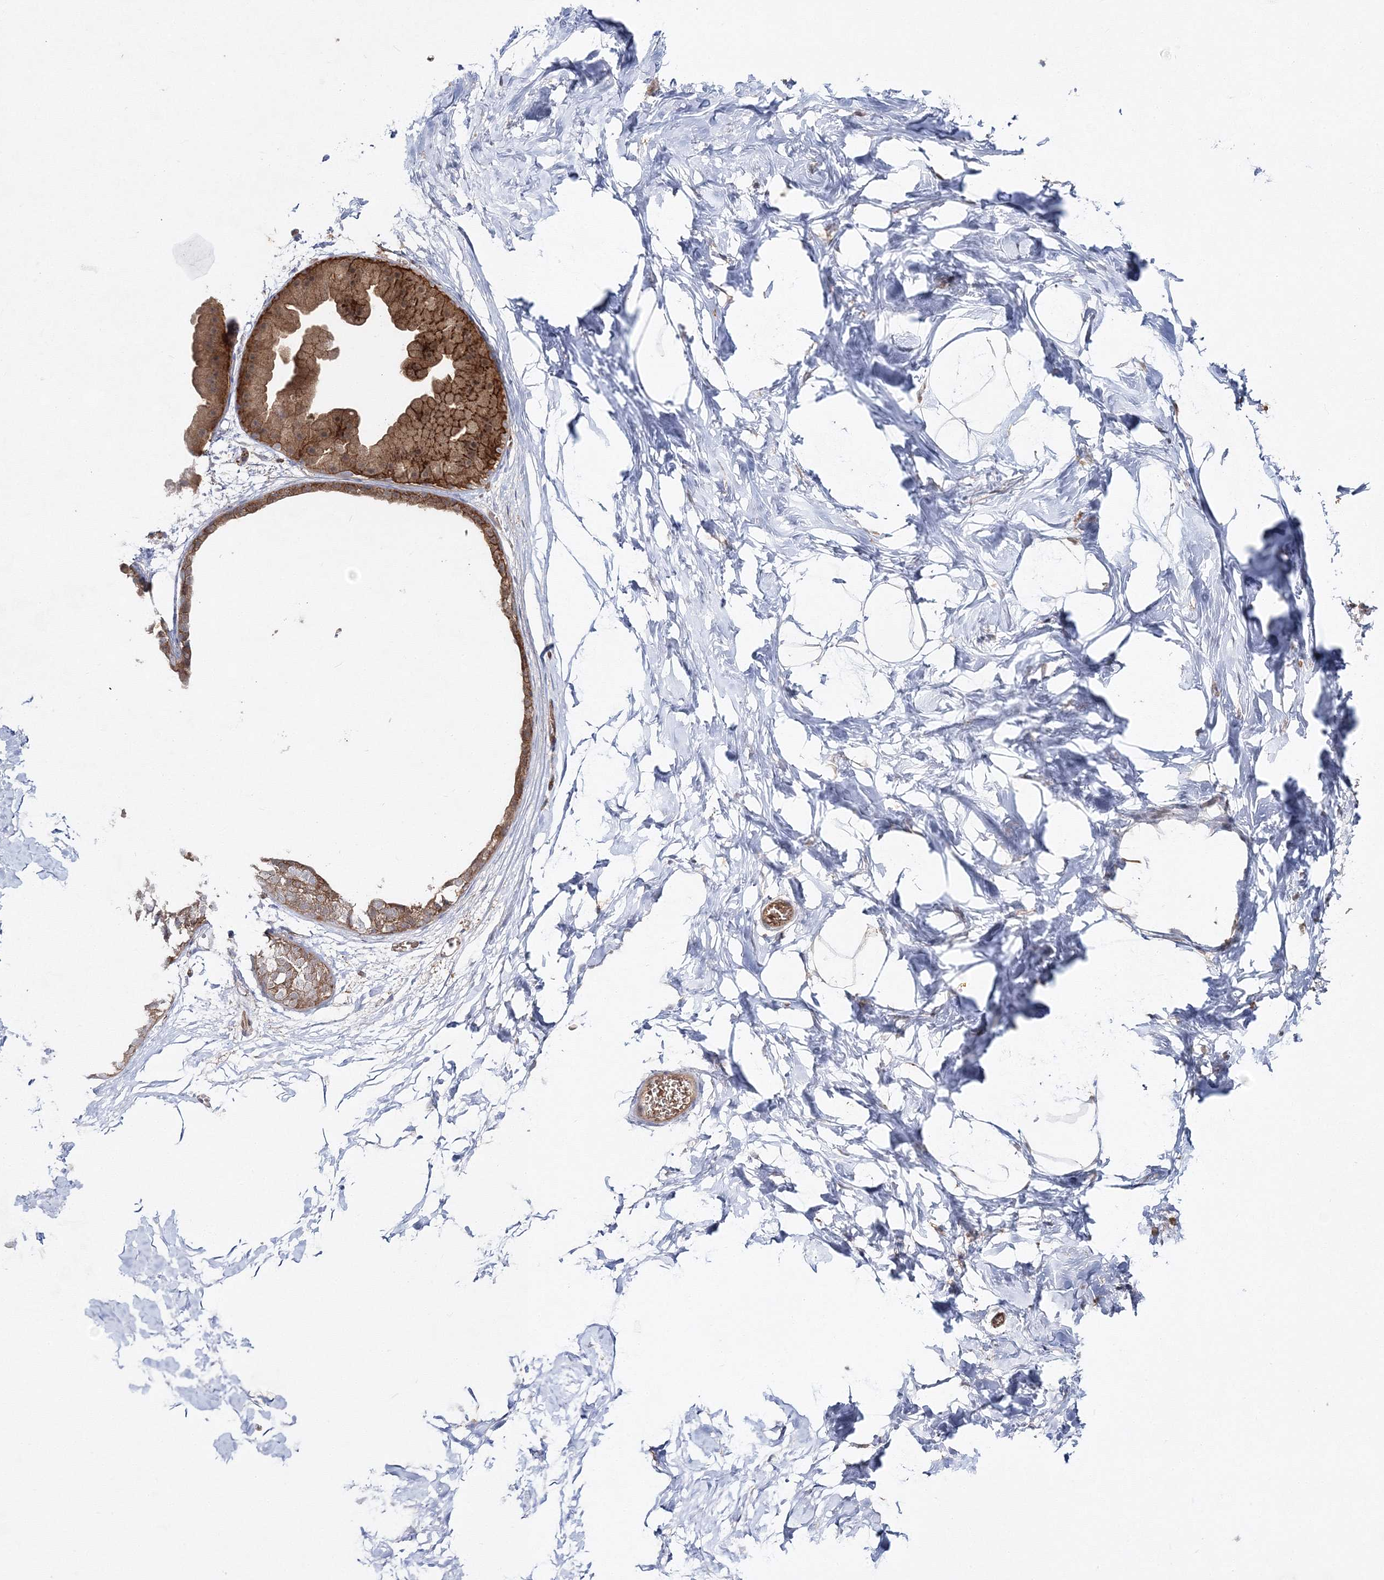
{"staining": {"intensity": "negative", "quantity": "none", "location": "none"}, "tissue": "adipose tissue", "cell_type": "Adipocytes", "image_type": "normal", "snomed": [{"axis": "morphology", "description": "Normal tissue, NOS"}, {"axis": "morphology", "description": "Fibrosis, NOS"}, {"axis": "topography", "description": "Breast"}, {"axis": "topography", "description": "Adipose tissue"}], "caption": "IHC of benign human adipose tissue demonstrates no positivity in adipocytes.", "gene": "PCBD2", "patient": {"sex": "female", "age": 39}}